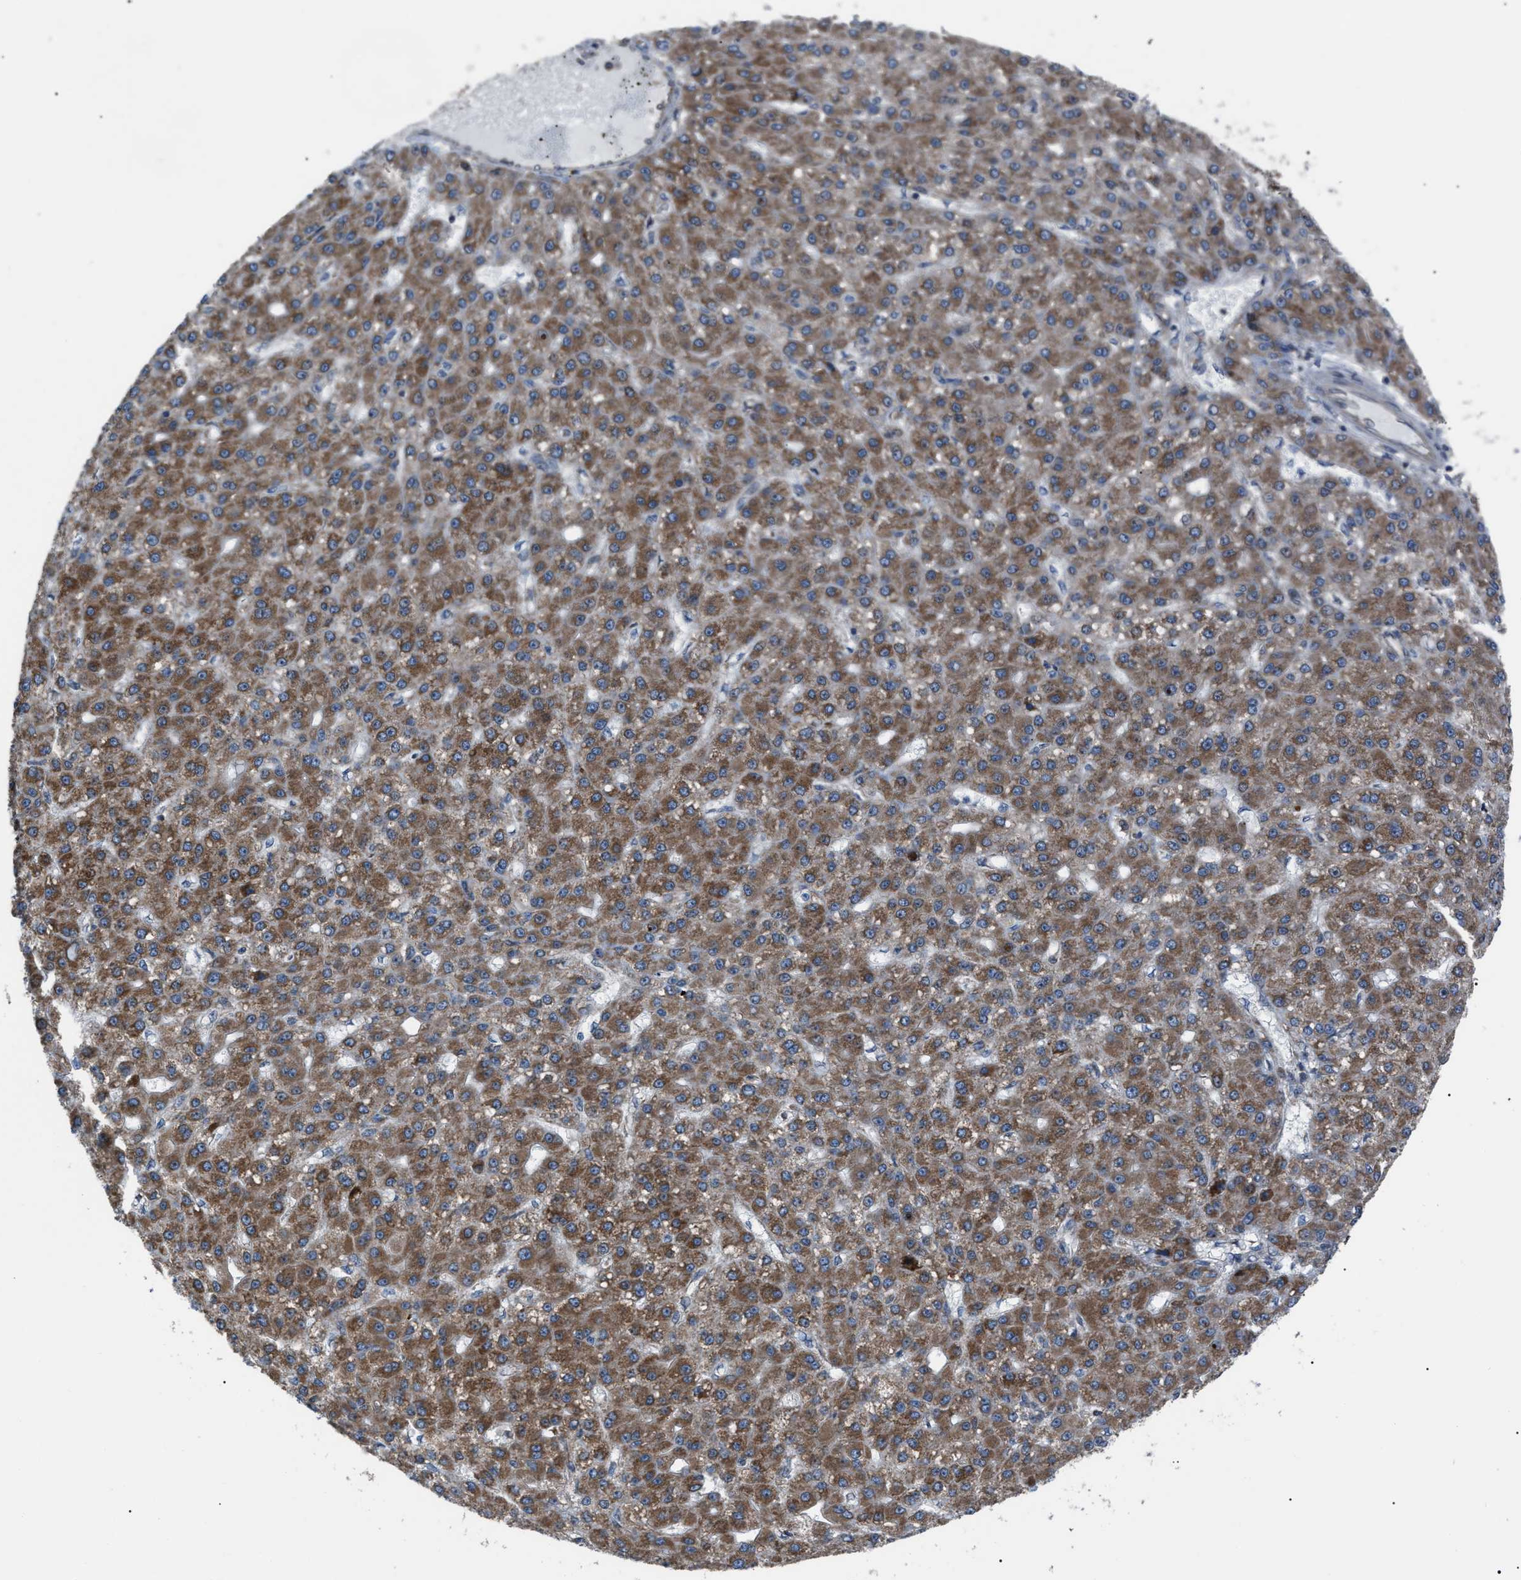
{"staining": {"intensity": "moderate", "quantity": ">75%", "location": "cytoplasmic/membranous"}, "tissue": "liver cancer", "cell_type": "Tumor cells", "image_type": "cancer", "snomed": [{"axis": "morphology", "description": "Carcinoma, Hepatocellular, NOS"}, {"axis": "topography", "description": "Liver"}], "caption": "Protein analysis of hepatocellular carcinoma (liver) tissue demonstrates moderate cytoplasmic/membranous expression in about >75% of tumor cells.", "gene": "AGO2", "patient": {"sex": "male", "age": 67}}